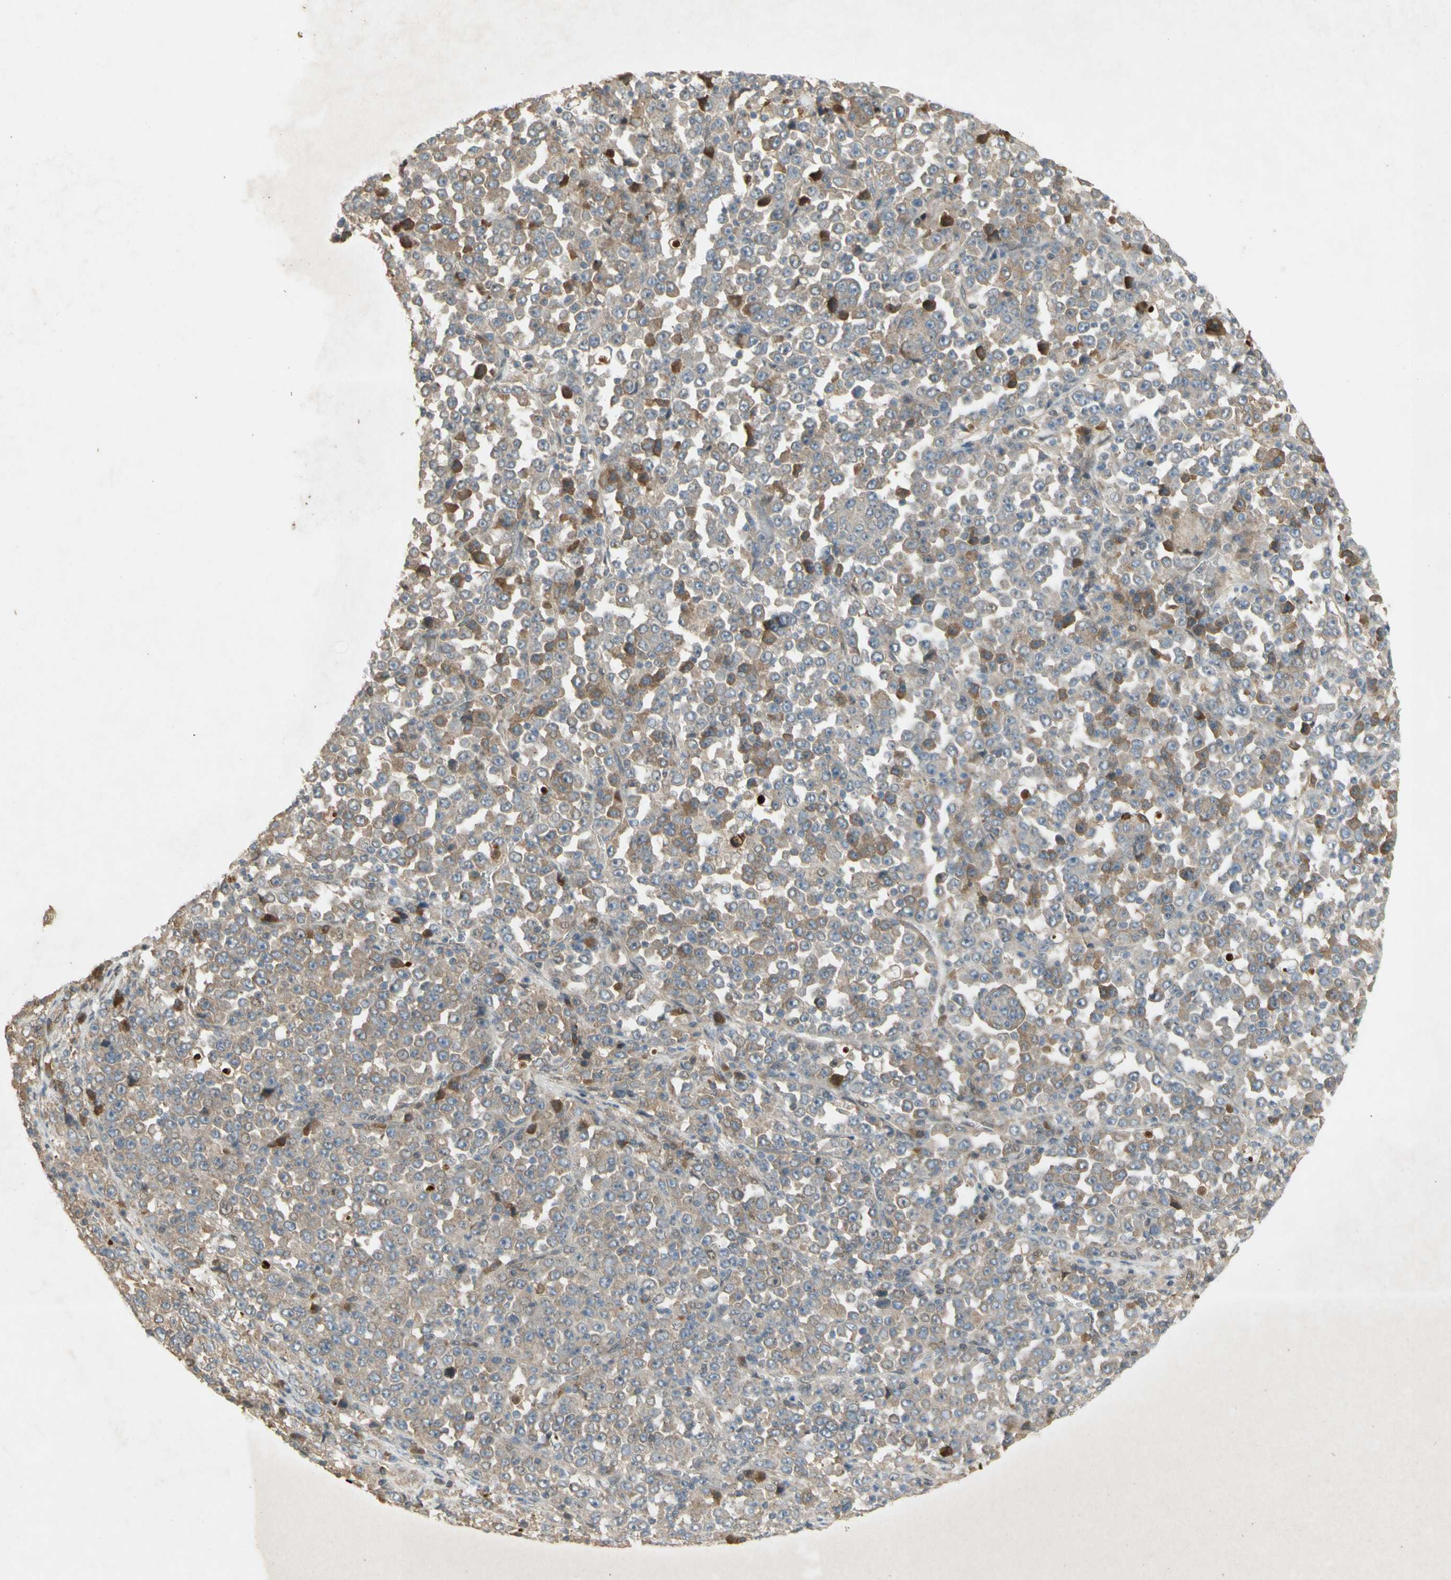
{"staining": {"intensity": "moderate", "quantity": "<25%", "location": "cytoplasmic/membranous"}, "tissue": "stomach cancer", "cell_type": "Tumor cells", "image_type": "cancer", "snomed": [{"axis": "morphology", "description": "Normal tissue, NOS"}, {"axis": "morphology", "description": "Adenocarcinoma, NOS"}, {"axis": "topography", "description": "Stomach, upper"}, {"axis": "topography", "description": "Stomach"}], "caption": "A brown stain labels moderate cytoplasmic/membranous staining of a protein in human stomach cancer (adenocarcinoma) tumor cells.", "gene": "NRG4", "patient": {"sex": "male", "age": 59}}